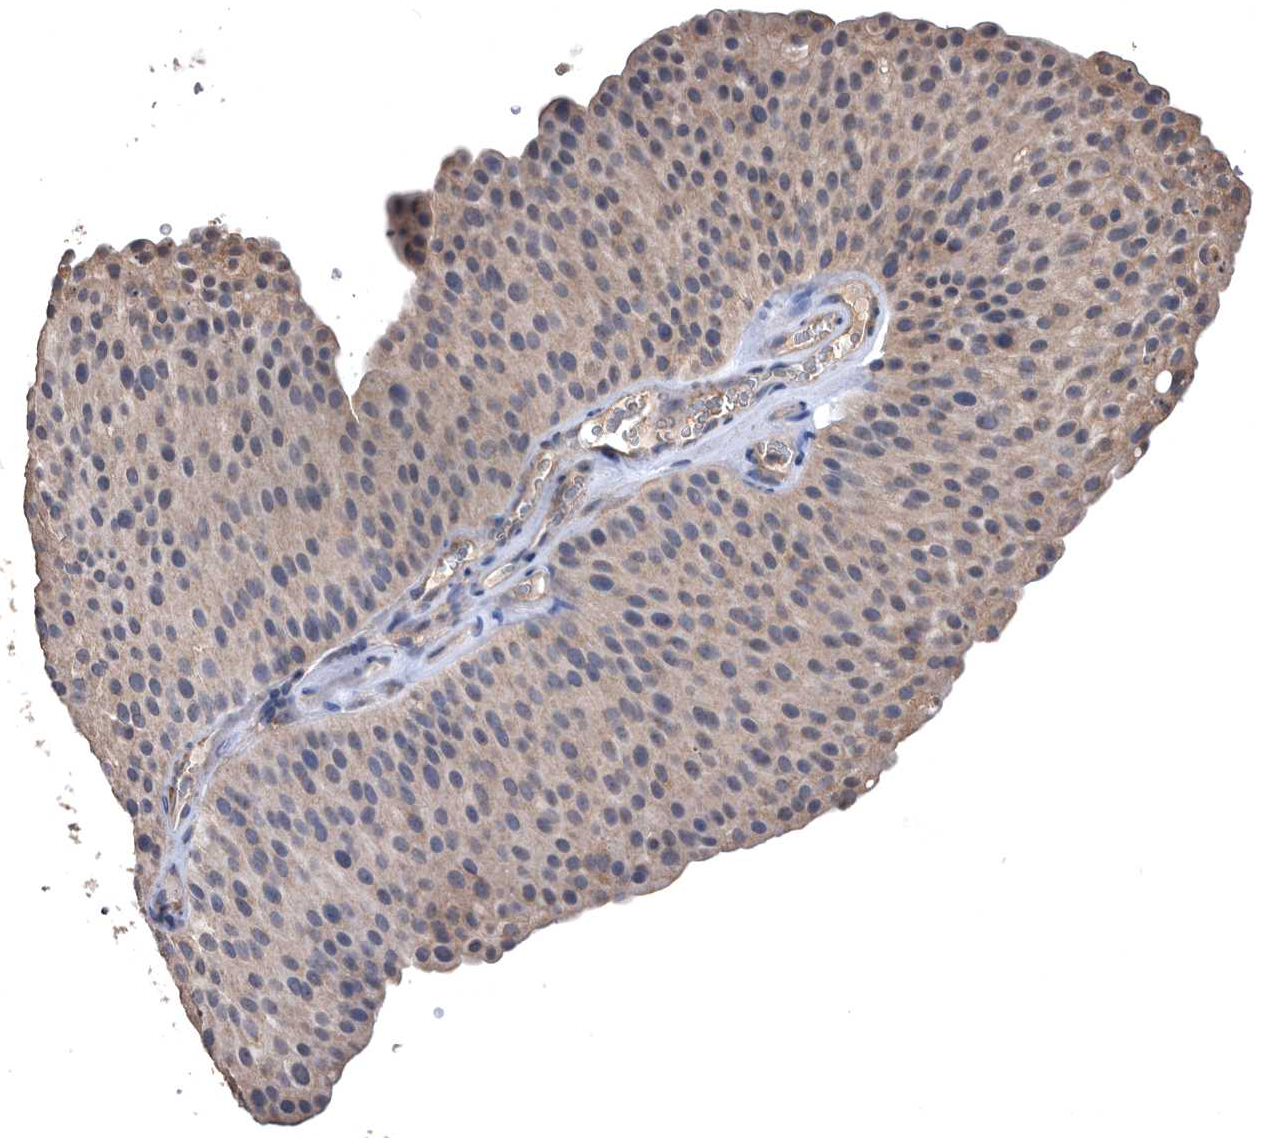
{"staining": {"intensity": "weak", "quantity": "25%-75%", "location": "cytoplasmic/membranous"}, "tissue": "urothelial cancer", "cell_type": "Tumor cells", "image_type": "cancer", "snomed": [{"axis": "morphology", "description": "Urothelial carcinoma, Low grade"}, {"axis": "topography", "description": "Smooth muscle"}, {"axis": "topography", "description": "Urinary bladder"}], "caption": "Immunohistochemistry (IHC) histopathology image of neoplastic tissue: human urothelial cancer stained using IHC displays low levels of weak protein expression localized specifically in the cytoplasmic/membranous of tumor cells, appearing as a cytoplasmic/membranous brown color.", "gene": "NRBP1", "patient": {"sex": "male", "age": 60}}